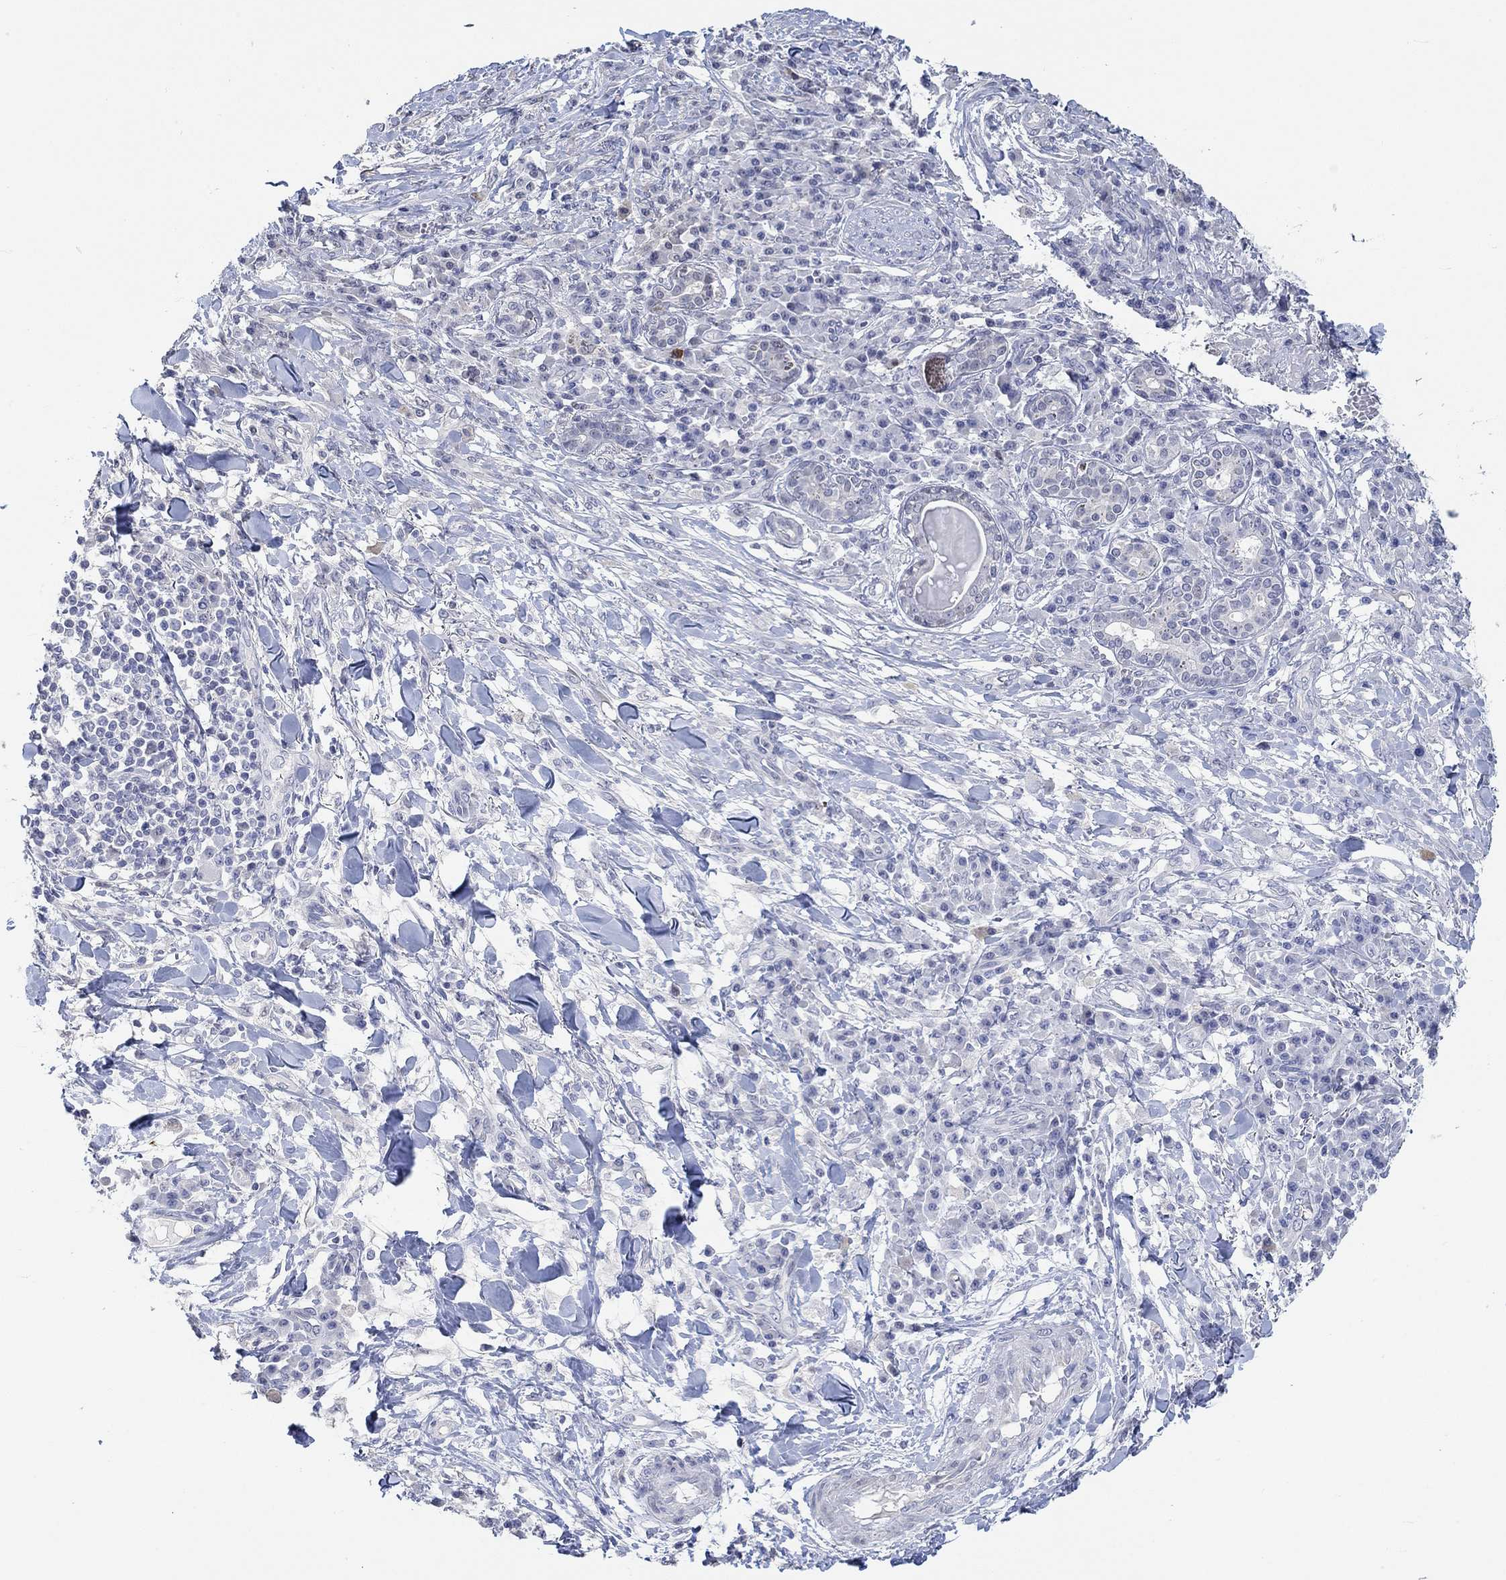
{"staining": {"intensity": "negative", "quantity": "none", "location": "none"}, "tissue": "skin cancer", "cell_type": "Tumor cells", "image_type": "cancer", "snomed": [{"axis": "morphology", "description": "Squamous cell carcinoma, NOS"}, {"axis": "topography", "description": "Skin"}], "caption": "High magnification brightfield microscopy of squamous cell carcinoma (skin) stained with DAB (brown) and counterstained with hematoxylin (blue): tumor cells show no significant expression.", "gene": "PNMA5", "patient": {"sex": "male", "age": 92}}